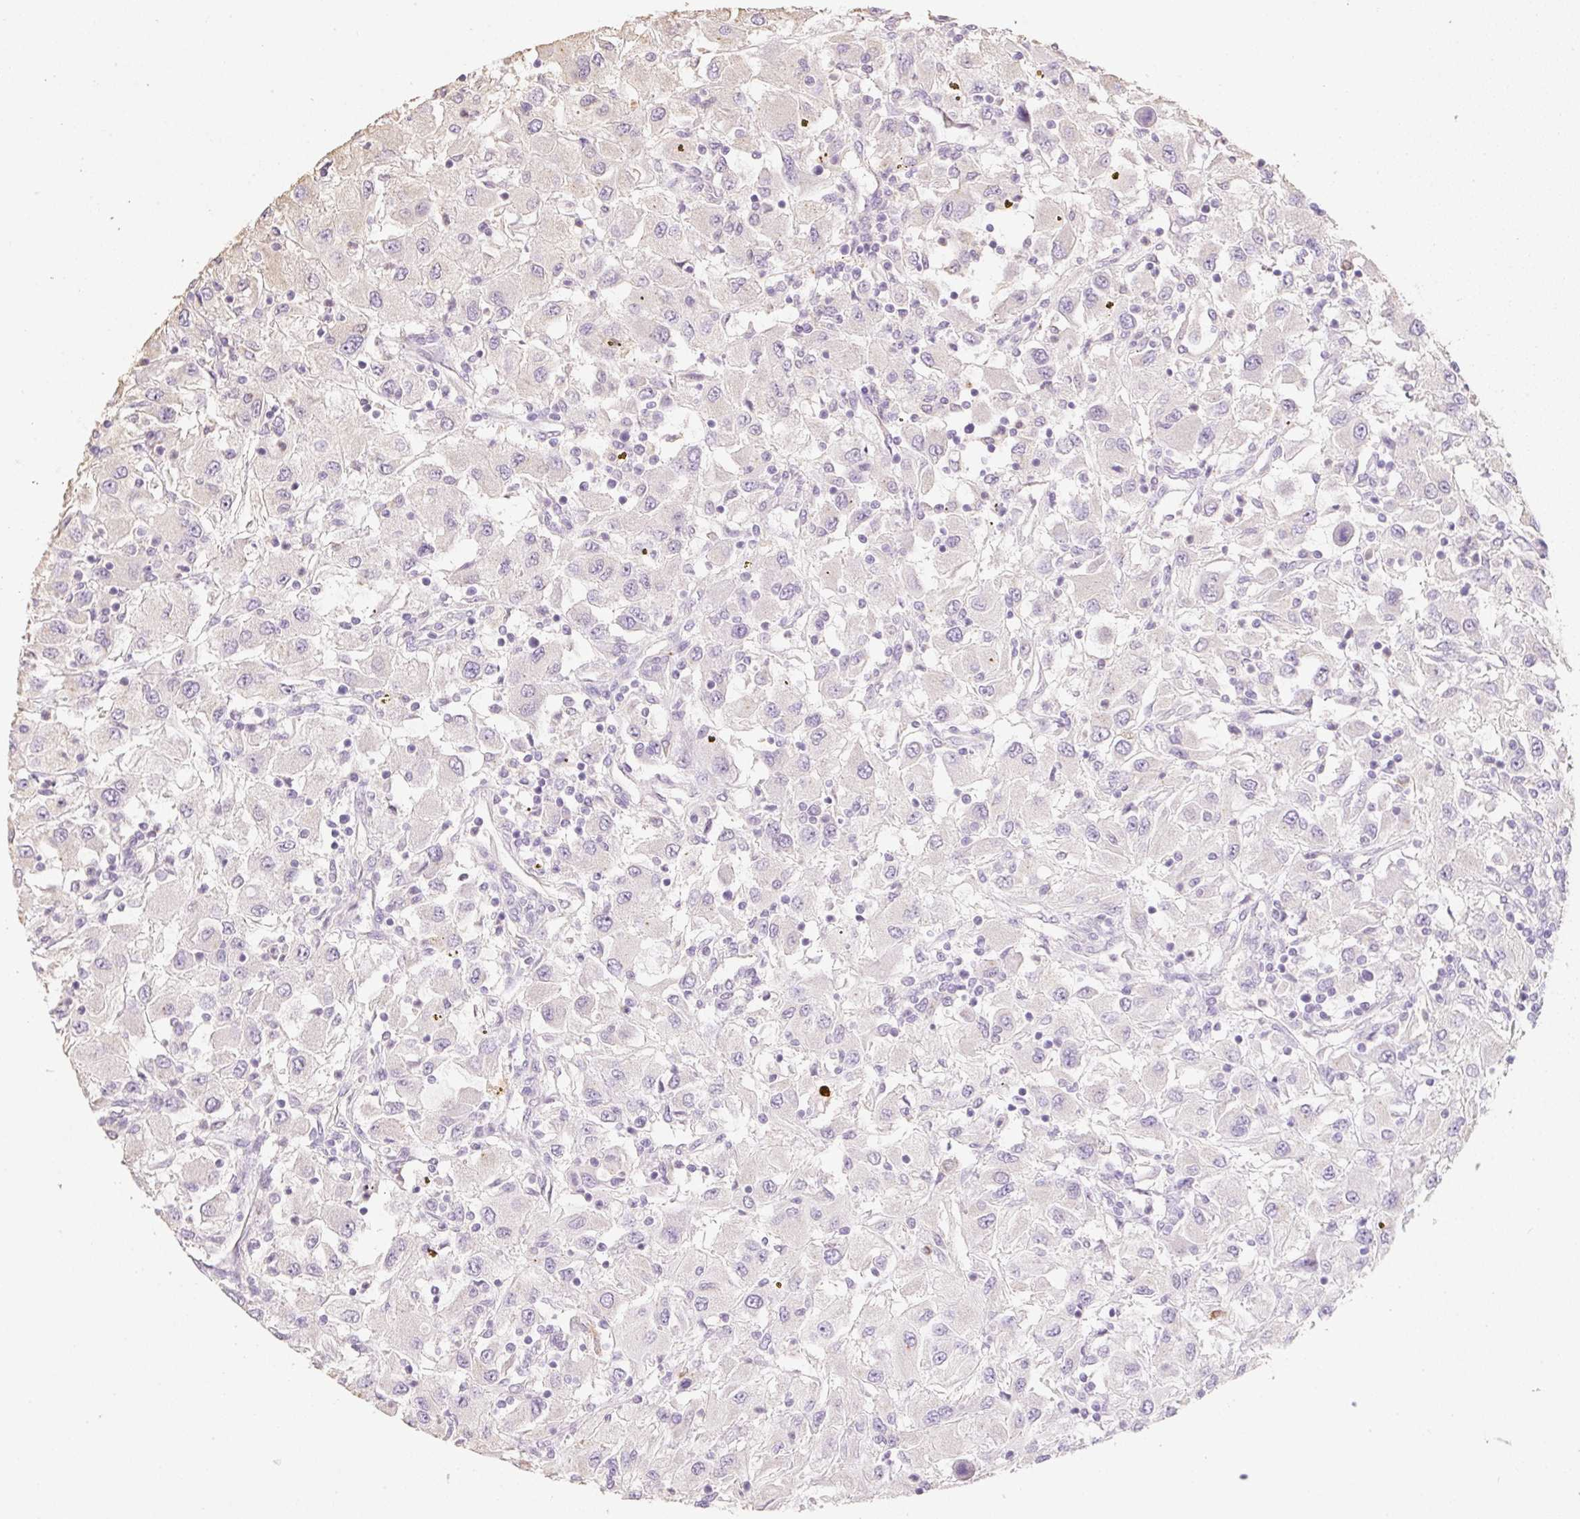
{"staining": {"intensity": "negative", "quantity": "none", "location": "none"}, "tissue": "renal cancer", "cell_type": "Tumor cells", "image_type": "cancer", "snomed": [{"axis": "morphology", "description": "Adenocarcinoma, NOS"}, {"axis": "topography", "description": "Kidney"}], "caption": "Human adenocarcinoma (renal) stained for a protein using immunohistochemistry (IHC) shows no expression in tumor cells.", "gene": "MBOAT7", "patient": {"sex": "female", "age": 67}}